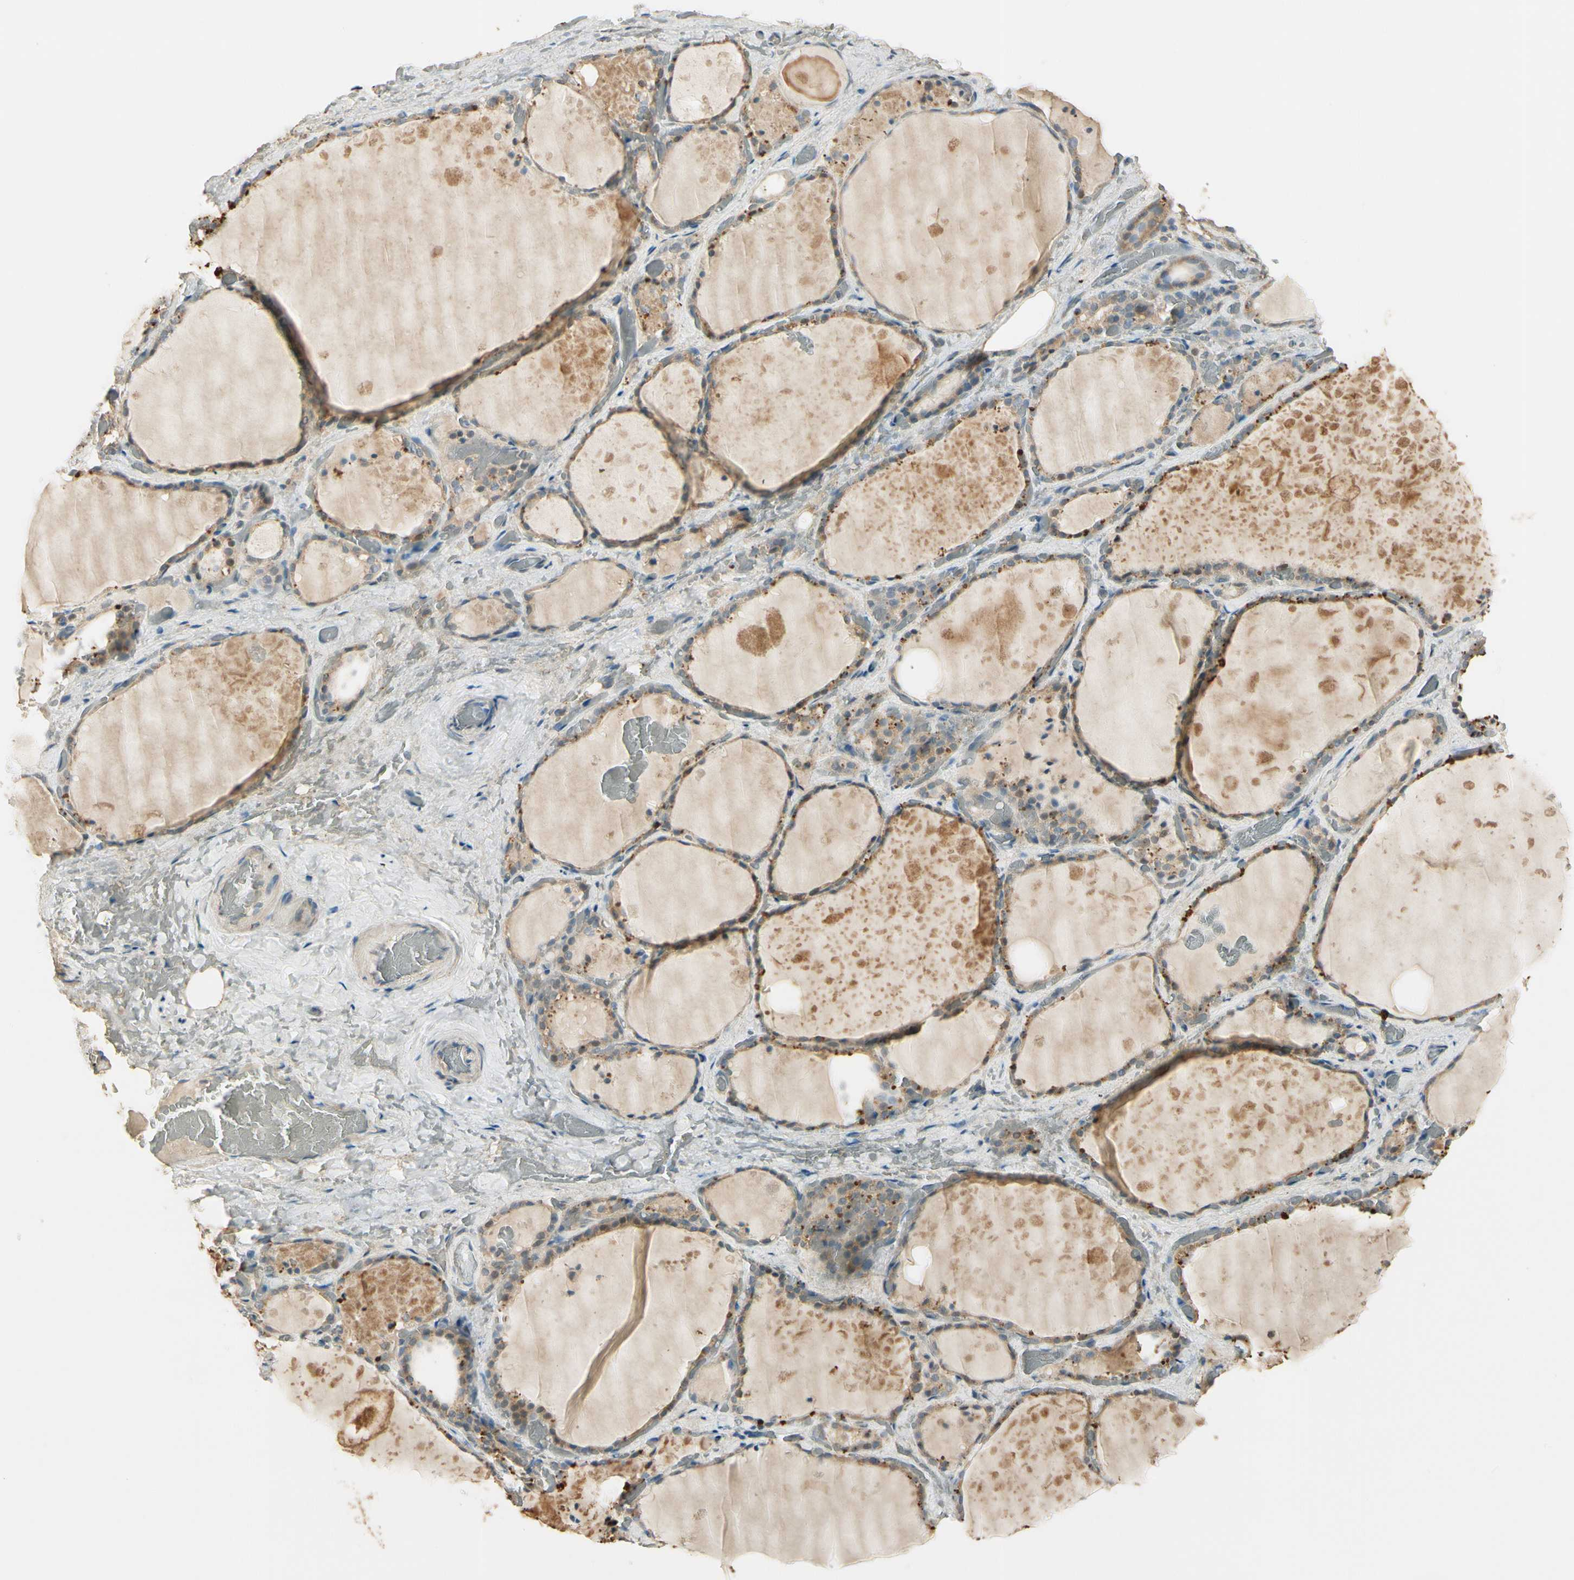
{"staining": {"intensity": "moderate", "quantity": ">75%", "location": "cytoplasmic/membranous"}, "tissue": "thyroid gland", "cell_type": "Glandular cells", "image_type": "normal", "snomed": [{"axis": "morphology", "description": "Normal tissue, NOS"}, {"axis": "topography", "description": "Thyroid gland"}], "caption": "A medium amount of moderate cytoplasmic/membranous positivity is appreciated in approximately >75% of glandular cells in normal thyroid gland.", "gene": "PLXNA1", "patient": {"sex": "male", "age": 61}}